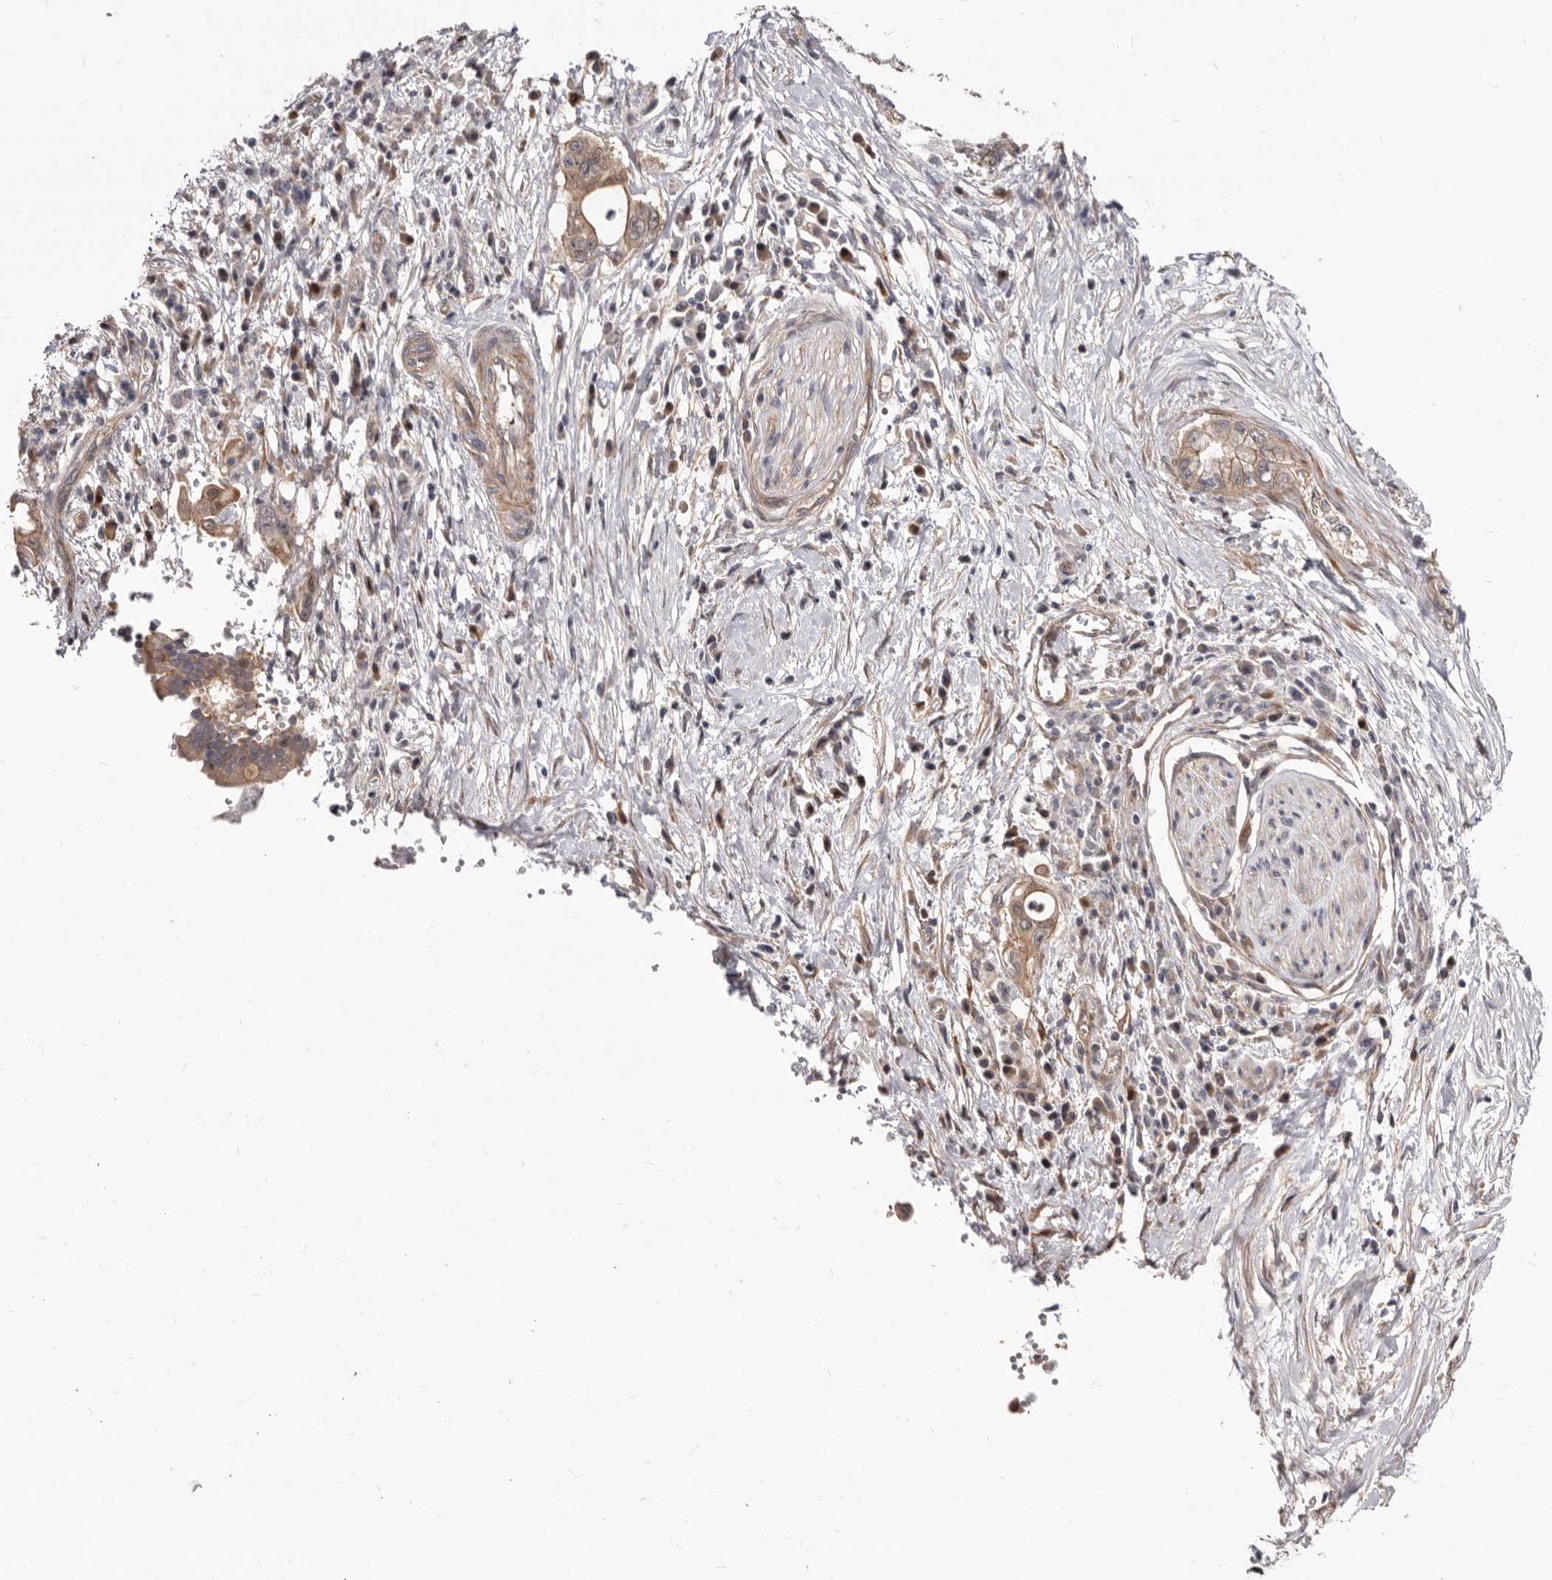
{"staining": {"intensity": "moderate", "quantity": "25%-75%", "location": "cytoplasmic/membranous,nuclear"}, "tissue": "pancreatic cancer", "cell_type": "Tumor cells", "image_type": "cancer", "snomed": [{"axis": "morphology", "description": "Adenocarcinoma, NOS"}, {"axis": "topography", "description": "Pancreas"}], "caption": "Pancreatic adenocarcinoma stained with a brown dye reveals moderate cytoplasmic/membranous and nuclear positive staining in approximately 25%-75% of tumor cells.", "gene": "GPATCH4", "patient": {"sex": "female", "age": 73}}